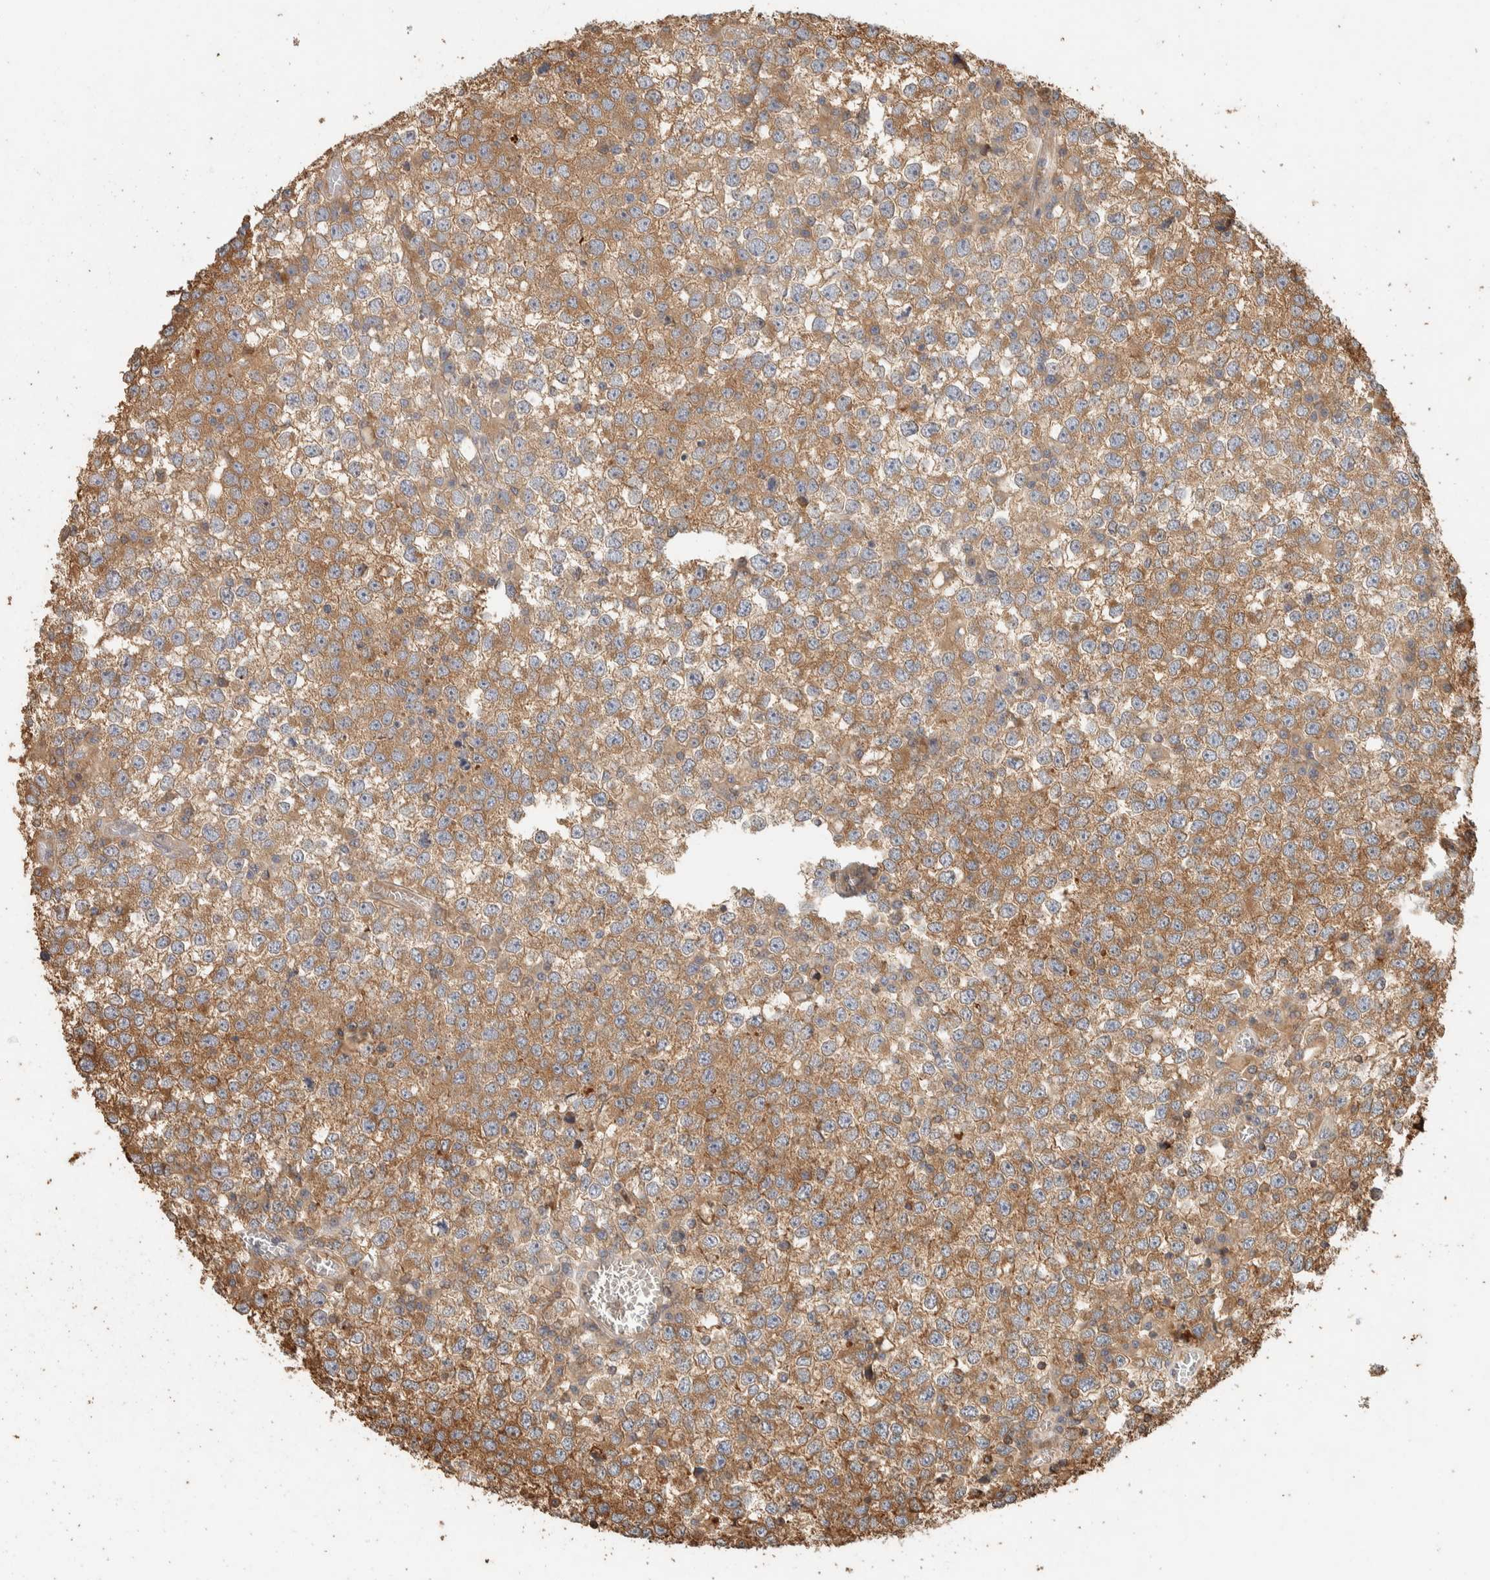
{"staining": {"intensity": "moderate", "quantity": ">75%", "location": "cytoplasmic/membranous"}, "tissue": "testis cancer", "cell_type": "Tumor cells", "image_type": "cancer", "snomed": [{"axis": "morphology", "description": "Seminoma, NOS"}, {"axis": "topography", "description": "Testis"}], "caption": "Seminoma (testis) tissue demonstrates moderate cytoplasmic/membranous staining in approximately >75% of tumor cells, visualized by immunohistochemistry. (Brightfield microscopy of DAB IHC at high magnification).", "gene": "EXOC7", "patient": {"sex": "male", "age": 65}}